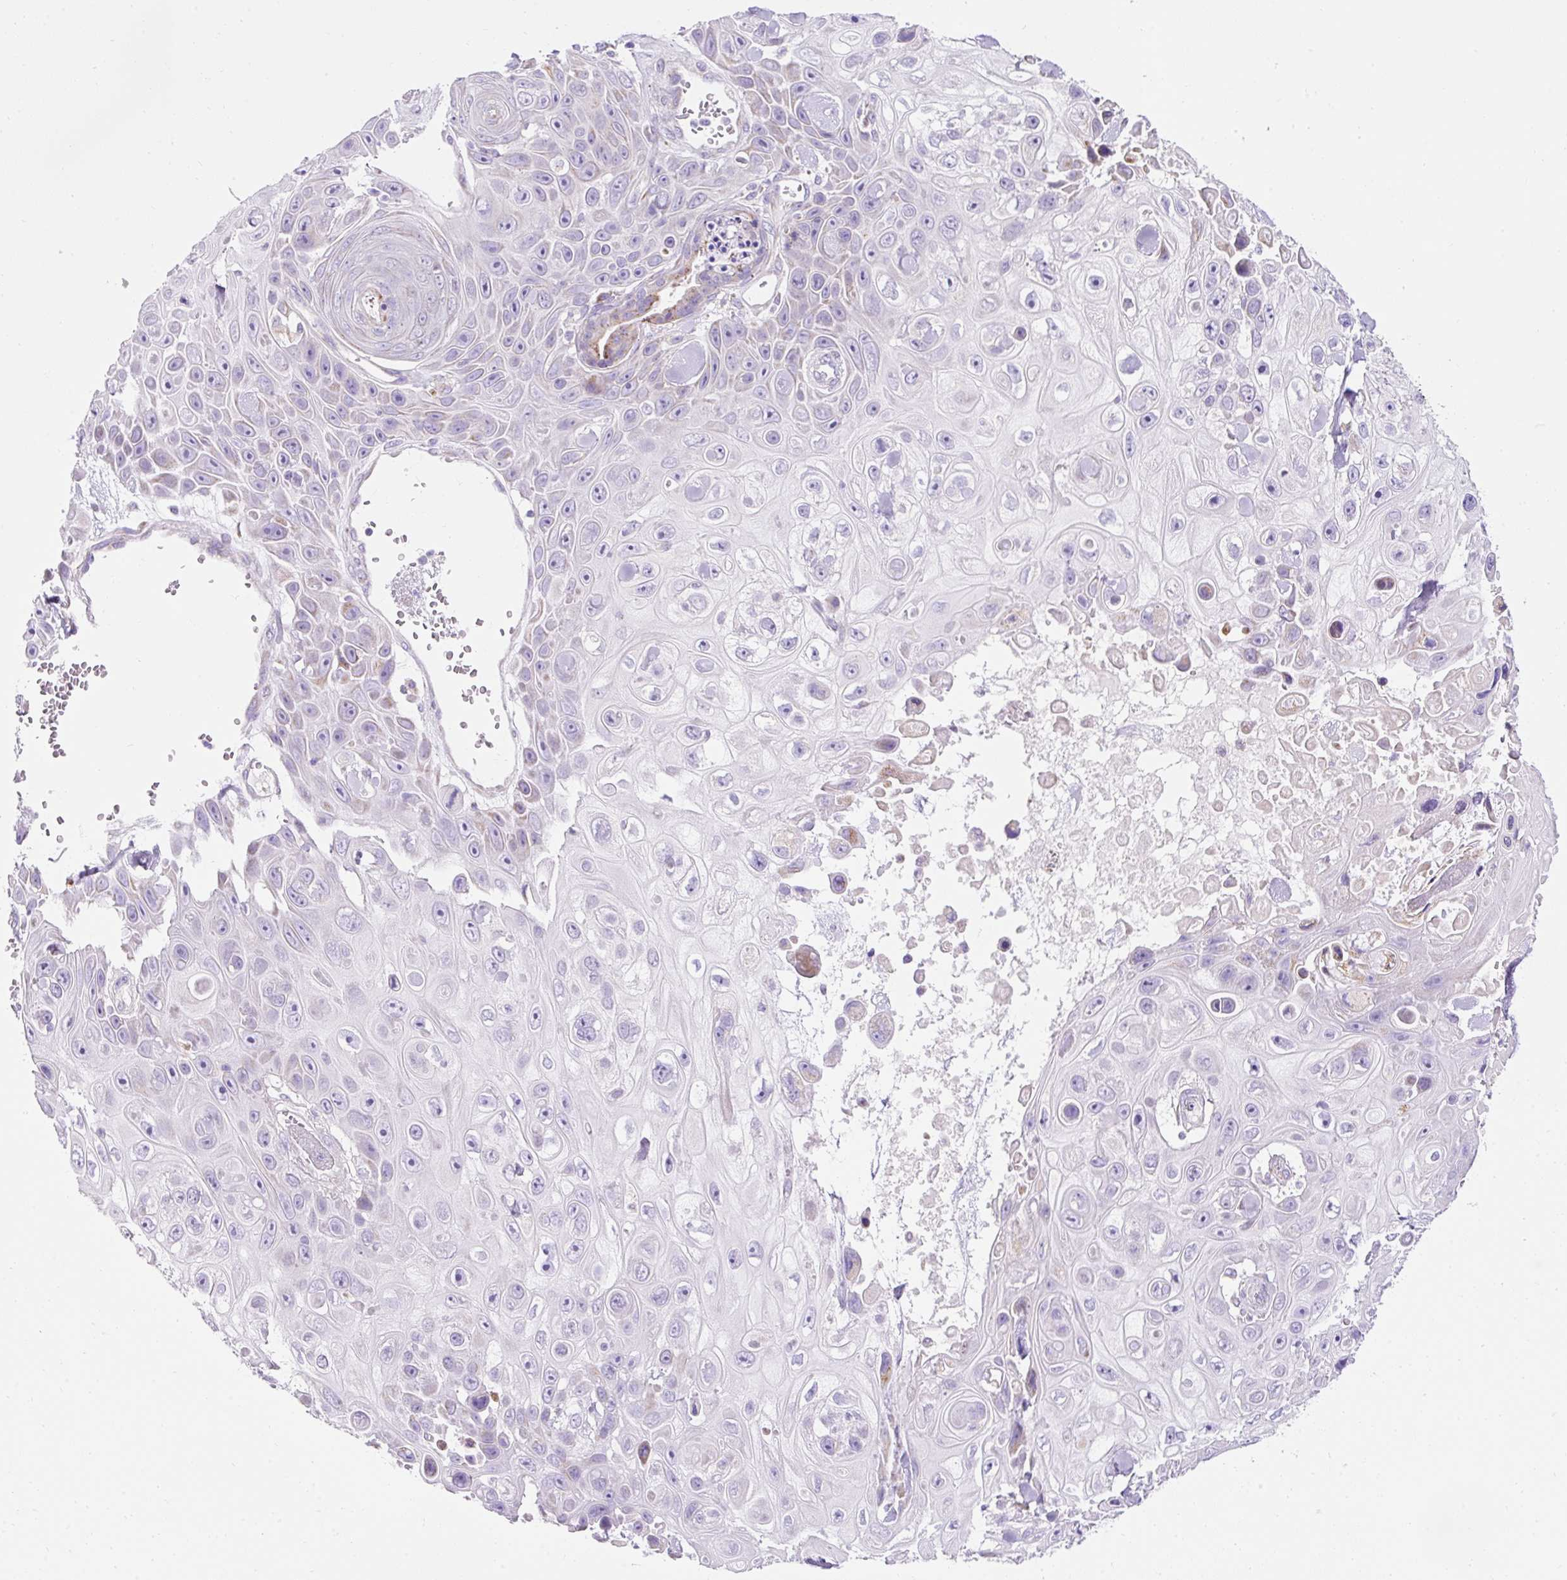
{"staining": {"intensity": "negative", "quantity": "none", "location": "none"}, "tissue": "skin cancer", "cell_type": "Tumor cells", "image_type": "cancer", "snomed": [{"axis": "morphology", "description": "Squamous cell carcinoma, NOS"}, {"axis": "topography", "description": "Skin"}], "caption": "Protein analysis of skin cancer reveals no significant positivity in tumor cells.", "gene": "PLPP2", "patient": {"sex": "male", "age": 82}}